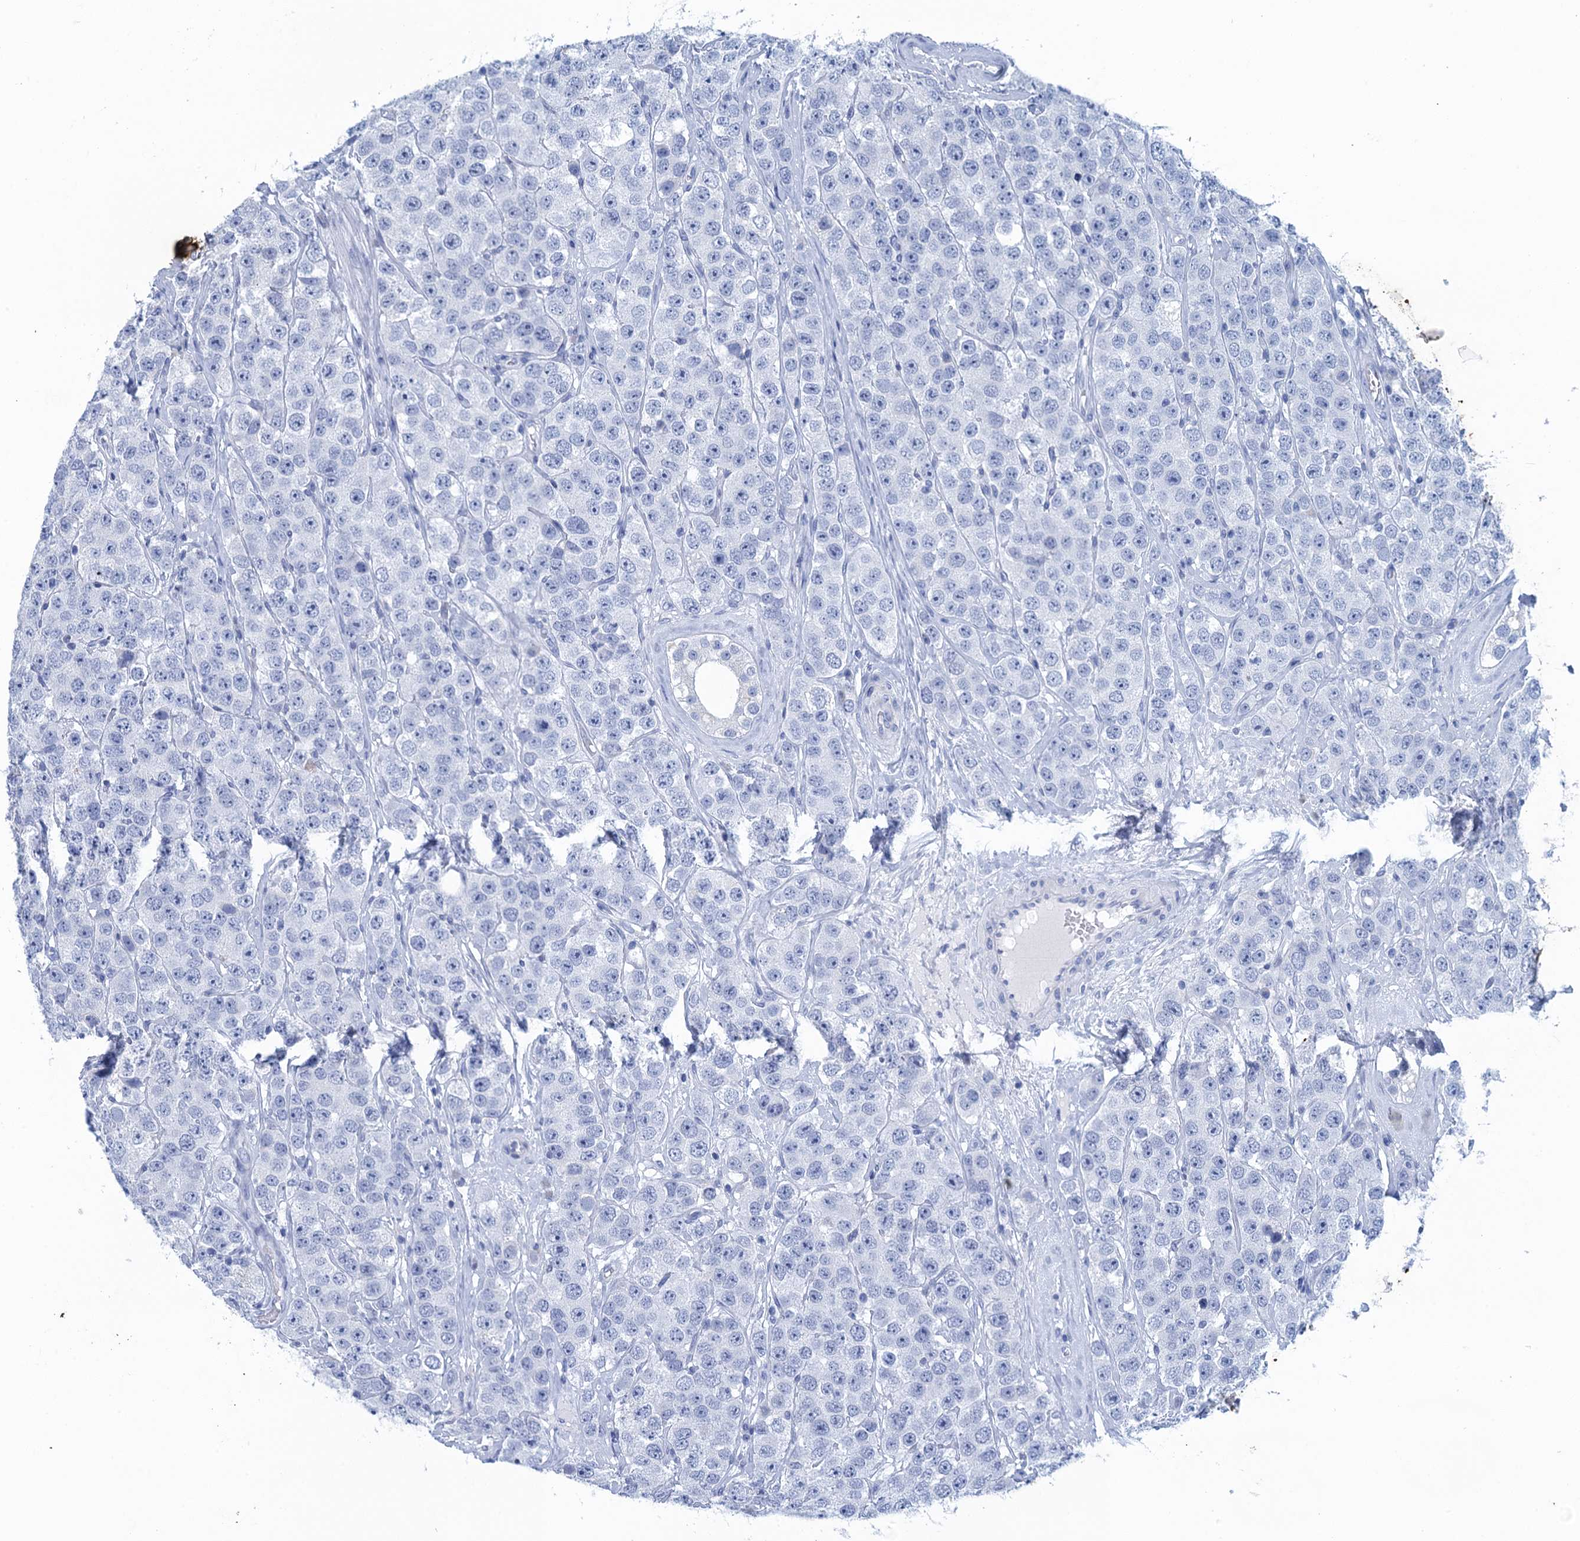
{"staining": {"intensity": "negative", "quantity": "none", "location": "none"}, "tissue": "testis cancer", "cell_type": "Tumor cells", "image_type": "cancer", "snomed": [{"axis": "morphology", "description": "Seminoma, NOS"}, {"axis": "topography", "description": "Testis"}], "caption": "Immunohistochemistry (IHC) of human seminoma (testis) demonstrates no staining in tumor cells.", "gene": "SCEL", "patient": {"sex": "male", "age": 28}}